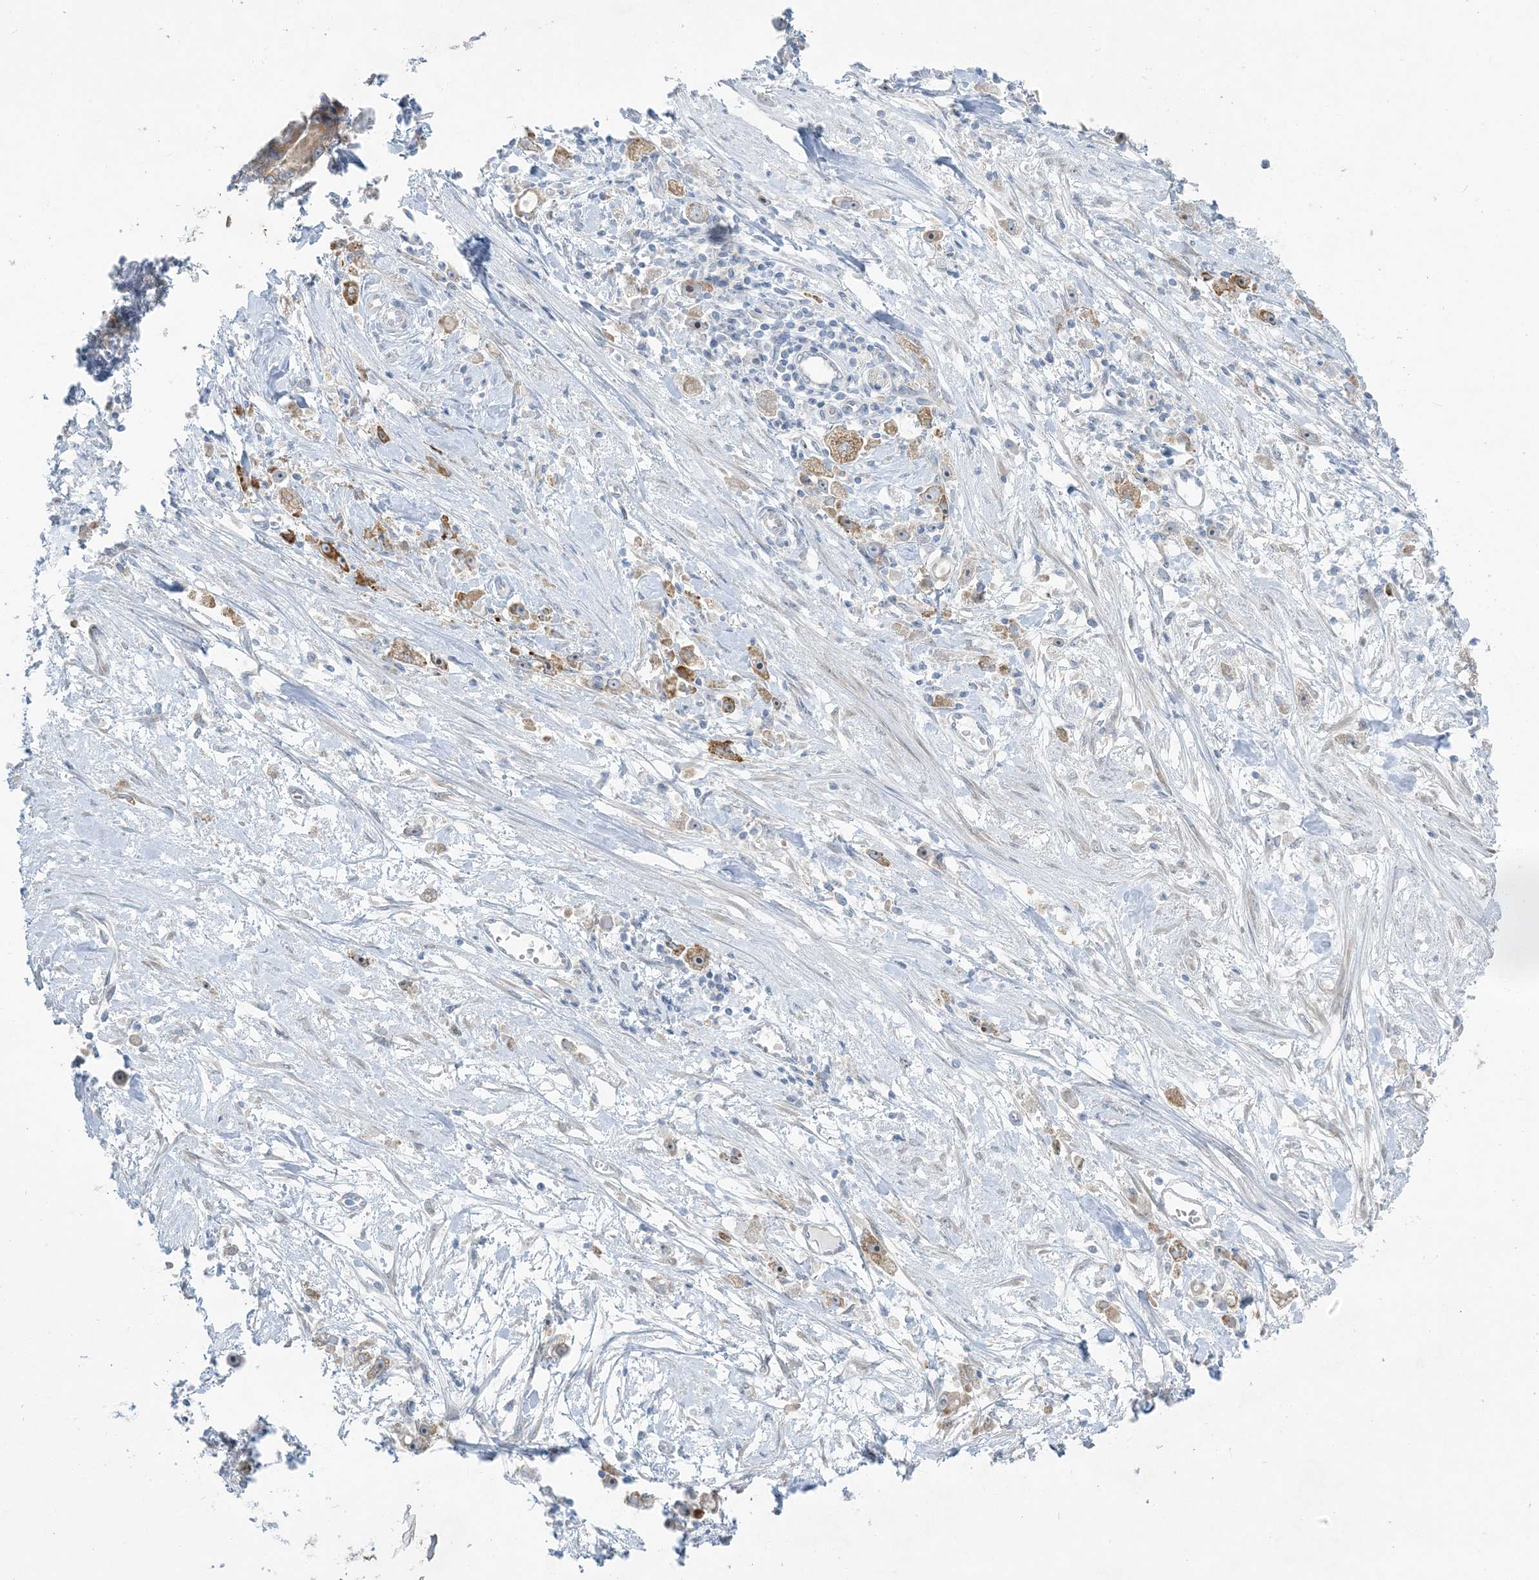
{"staining": {"intensity": "strong", "quantity": "<25%", "location": "cytoplasmic/membranous"}, "tissue": "stomach cancer", "cell_type": "Tumor cells", "image_type": "cancer", "snomed": [{"axis": "morphology", "description": "Adenocarcinoma, NOS"}, {"axis": "topography", "description": "Stomach"}], "caption": "Adenocarcinoma (stomach) stained for a protein exhibits strong cytoplasmic/membranous positivity in tumor cells.", "gene": "SCN3A", "patient": {"sex": "female", "age": 59}}